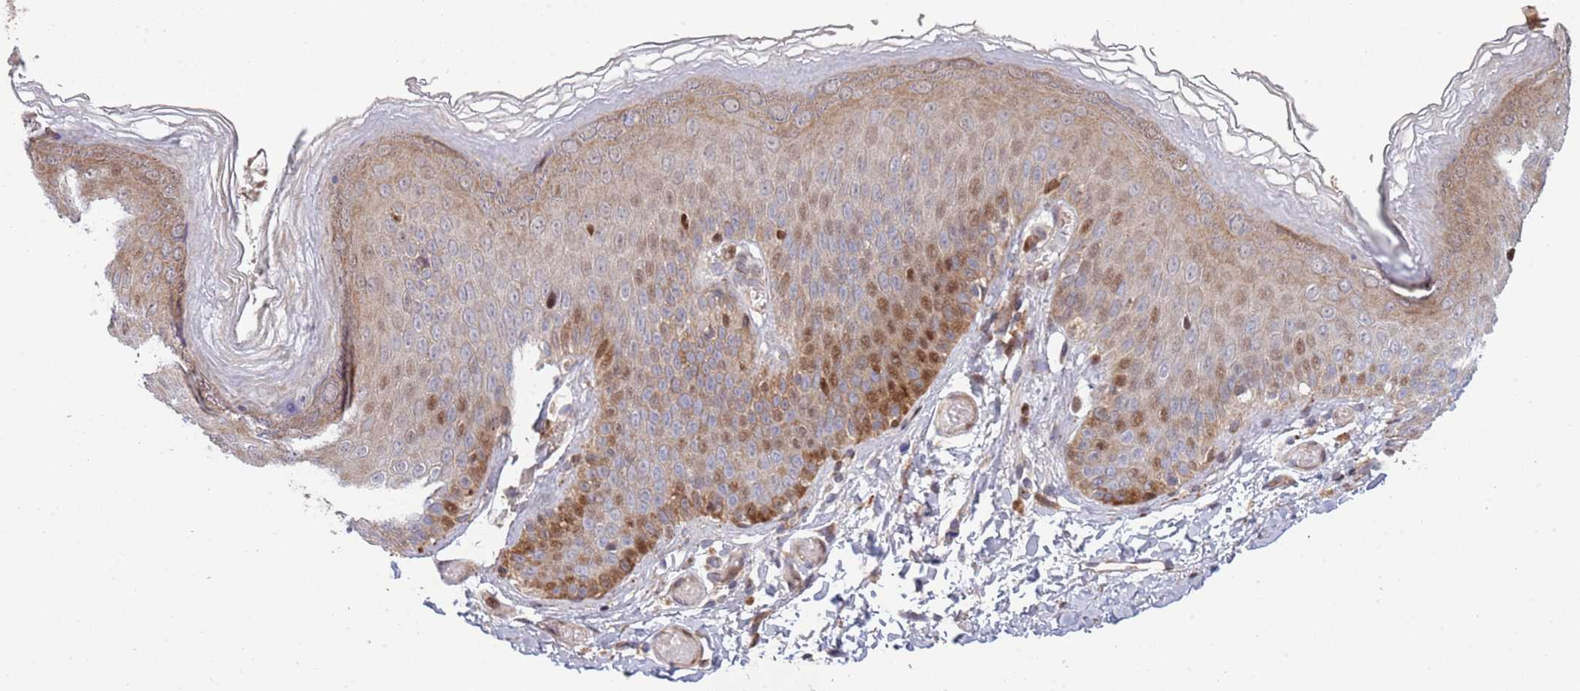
{"staining": {"intensity": "strong", "quantity": "25%-75%", "location": "cytoplasmic/membranous,nuclear"}, "tissue": "skin", "cell_type": "Epidermal cells", "image_type": "normal", "snomed": [{"axis": "morphology", "description": "Normal tissue, NOS"}, {"axis": "topography", "description": "Anal"}], "caption": "Brown immunohistochemical staining in unremarkable skin displays strong cytoplasmic/membranous,nuclear expression in about 25%-75% of epidermal cells.", "gene": "SYNDIG1L", "patient": {"sex": "female", "age": 40}}